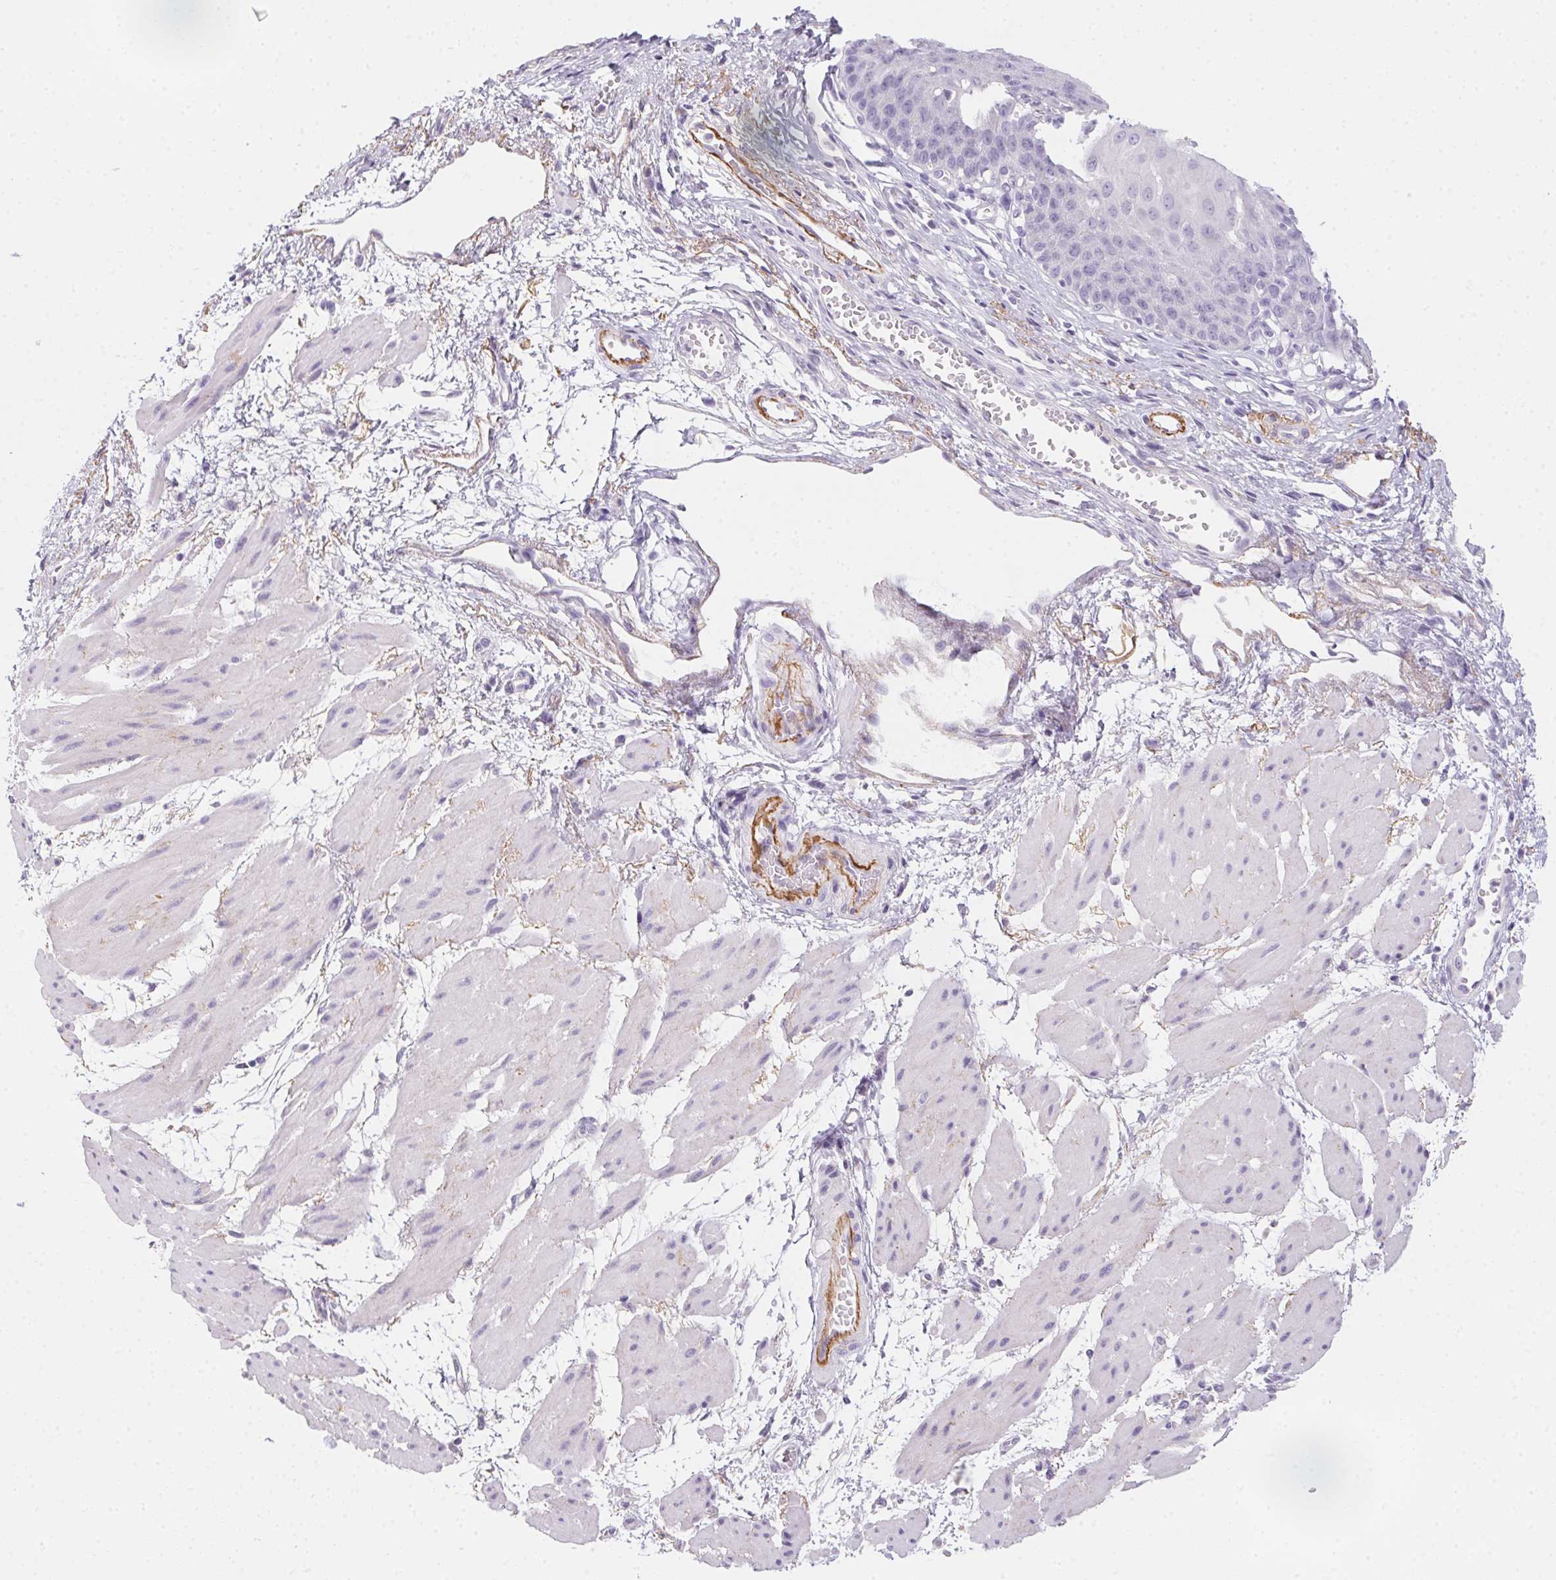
{"staining": {"intensity": "negative", "quantity": "none", "location": "none"}, "tissue": "esophagus", "cell_type": "Squamous epithelial cells", "image_type": "normal", "snomed": [{"axis": "morphology", "description": "Normal tissue, NOS"}, {"axis": "topography", "description": "Esophagus"}], "caption": "The photomicrograph displays no significant expression in squamous epithelial cells of esophagus. (DAB immunohistochemistry (IHC) with hematoxylin counter stain).", "gene": "MYL4", "patient": {"sex": "male", "age": 71}}